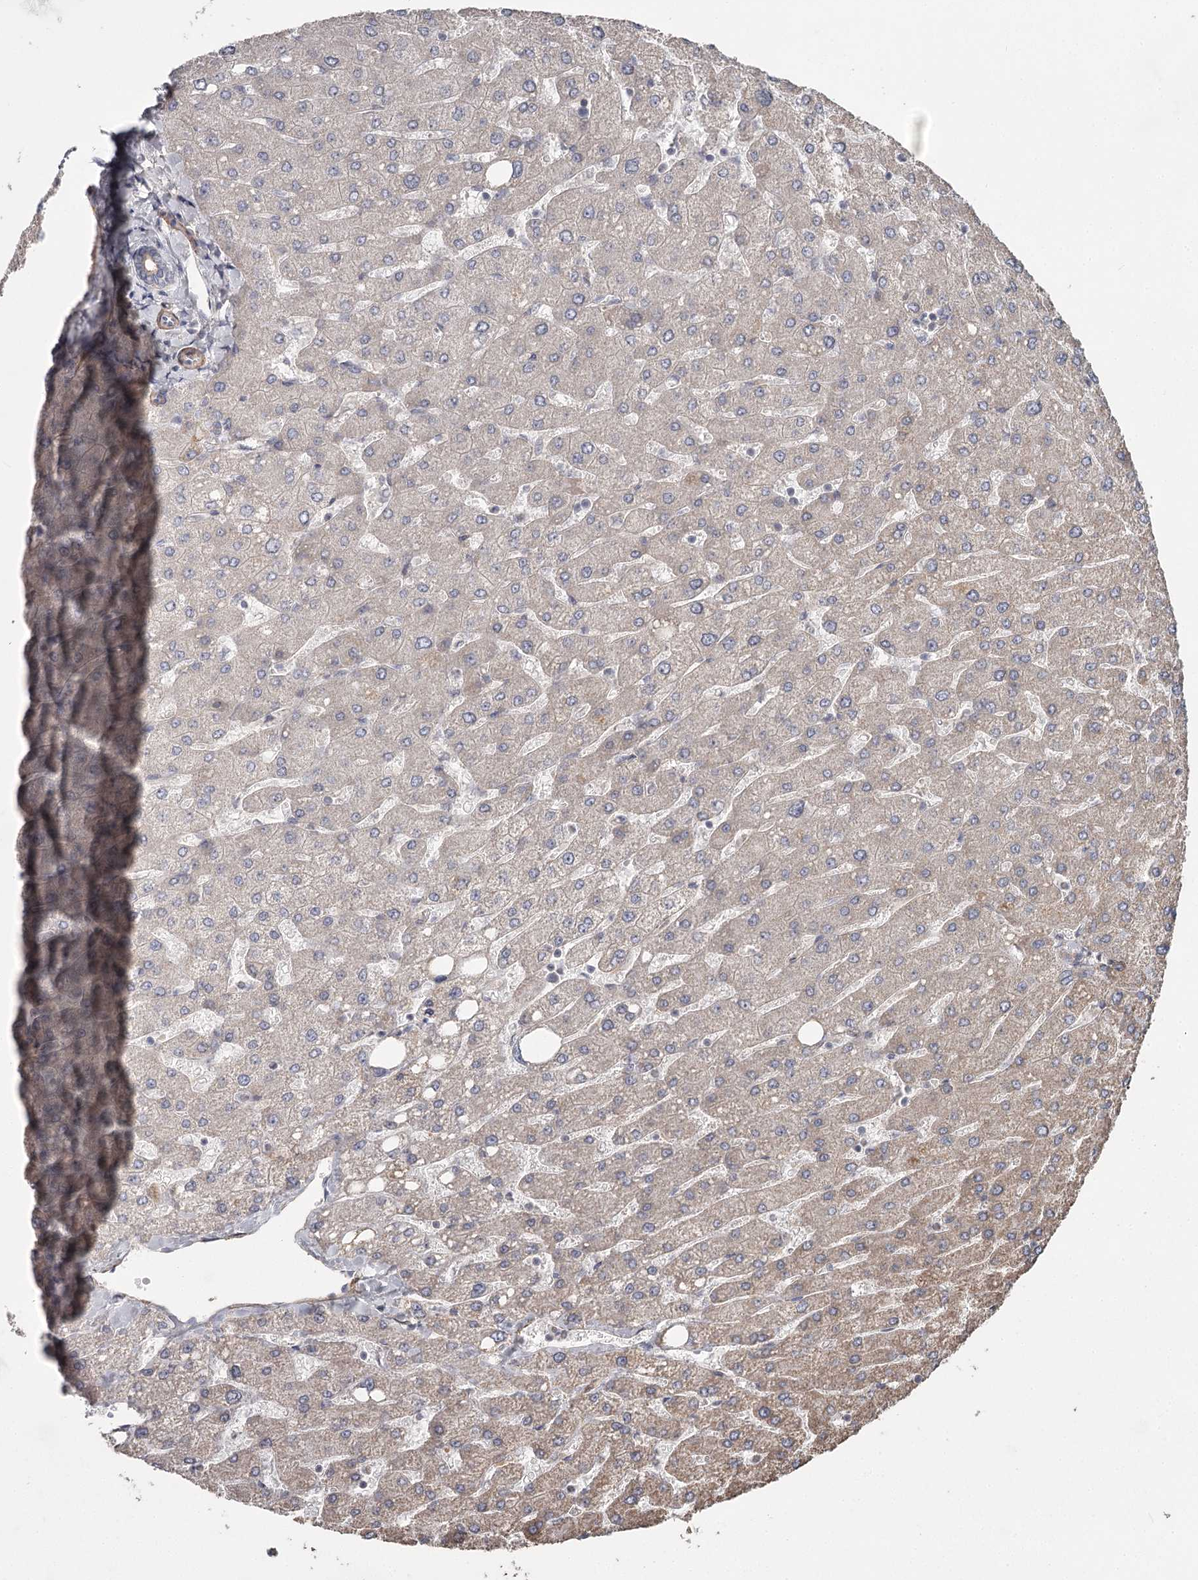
{"staining": {"intensity": "negative", "quantity": "none", "location": "none"}, "tissue": "liver", "cell_type": "Cholangiocytes", "image_type": "normal", "snomed": [{"axis": "morphology", "description": "Normal tissue, NOS"}, {"axis": "topography", "description": "Liver"}], "caption": "High magnification brightfield microscopy of benign liver stained with DAB (brown) and counterstained with hematoxylin (blue): cholangiocytes show no significant expression.", "gene": "DHRS9", "patient": {"sex": "male", "age": 55}}